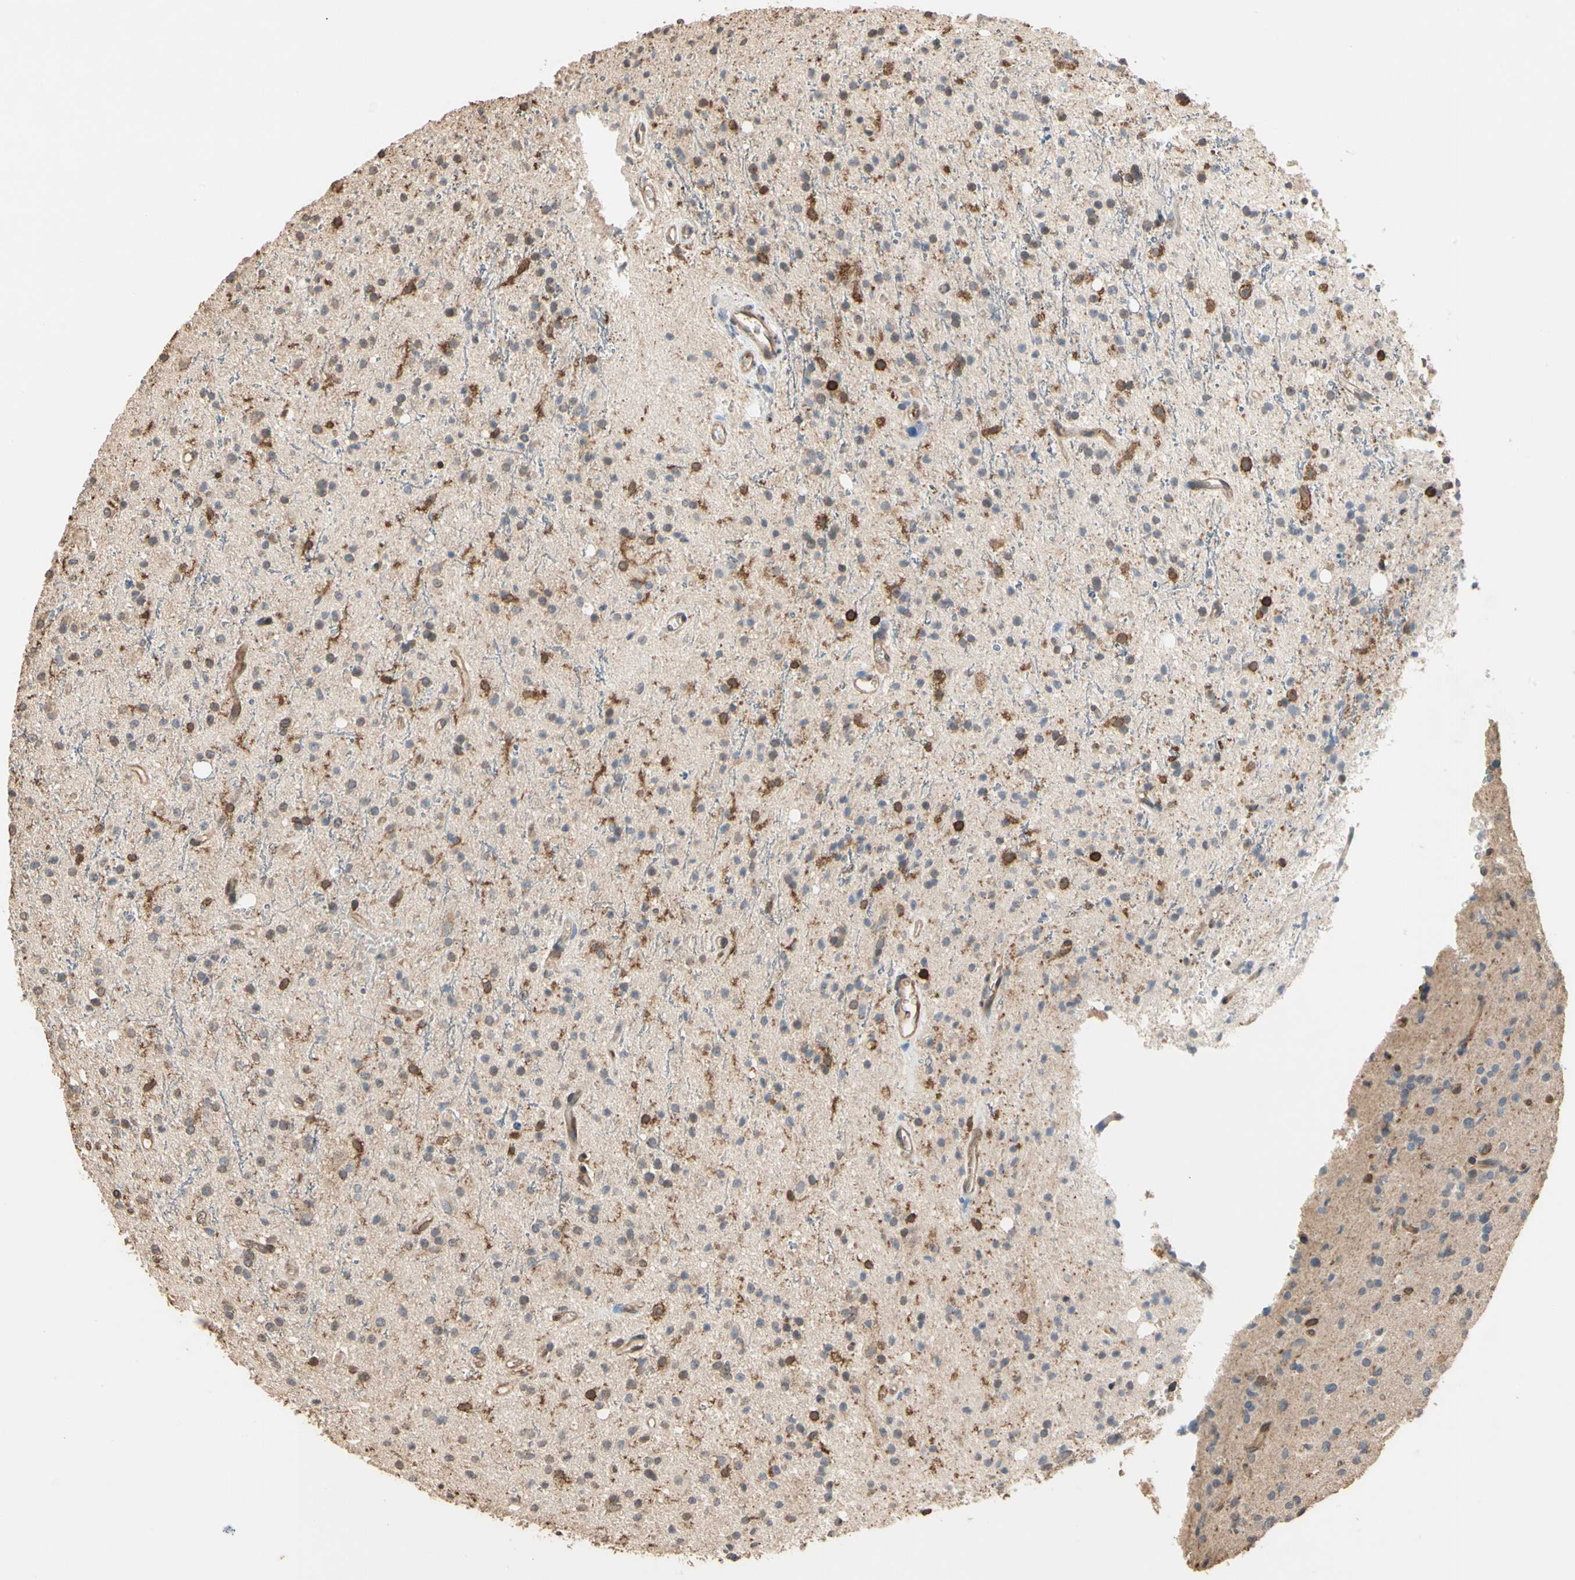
{"staining": {"intensity": "moderate", "quantity": "<25%", "location": "cytoplasmic/membranous"}, "tissue": "glioma", "cell_type": "Tumor cells", "image_type": "cancer", "snomed": [{"axis": "morphology", "description": "Glioma, malignant, High grade"}, {"axis": "topography", "description": "Brain"}], "caption": "Immunohistochemical staining of glioma exhibits low levels of moderate cytoplasmic/membranous expression in approximately <25% of tumor cells. (IHC, brightfield microscopy, high magnification).", "gene": "MAP3K10", "patient": {"sex": "male", "age": 47}}